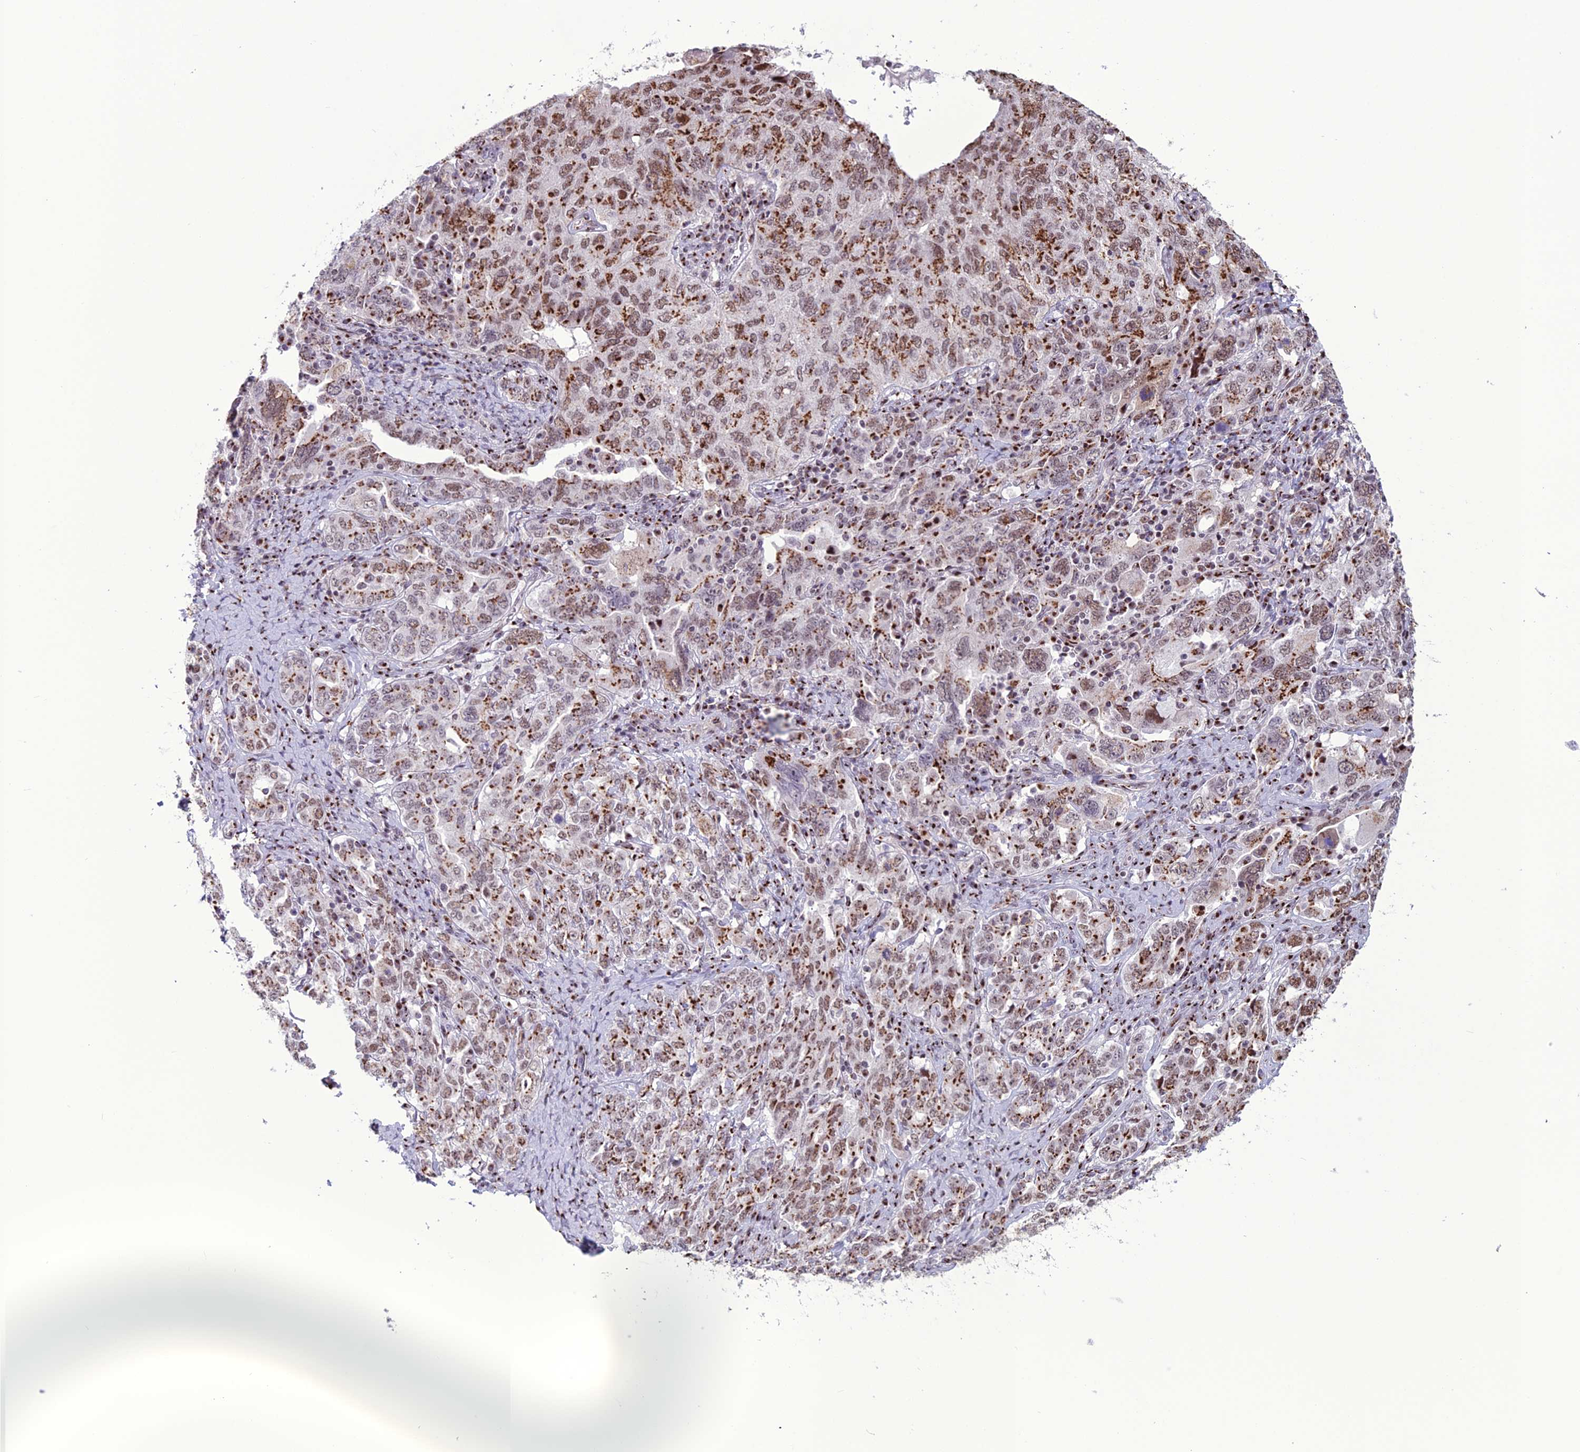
{"staining": {"intensity": "strong", "quantity": "25%-75%", "location": "cytoplasmic/membranous,nuclear"}, "tissue": "ovarian cancer", "cell_type": "Tumor cells", "image_type": "cancer", "snomed": [{"axis": "morphology", "description": "Carcinoma, endometroid"}, {"axis": "topography", "description": "Ovary"}], "caption": "IHC of ovarian endometroid carcinoma demonstrates high levels of strong cytoplasmic/membranous and nuclear staining in about 25%-75% of tumor cells.", "gene": "PLEKHA4", "patient": {"sex": "female", "age": 62}}